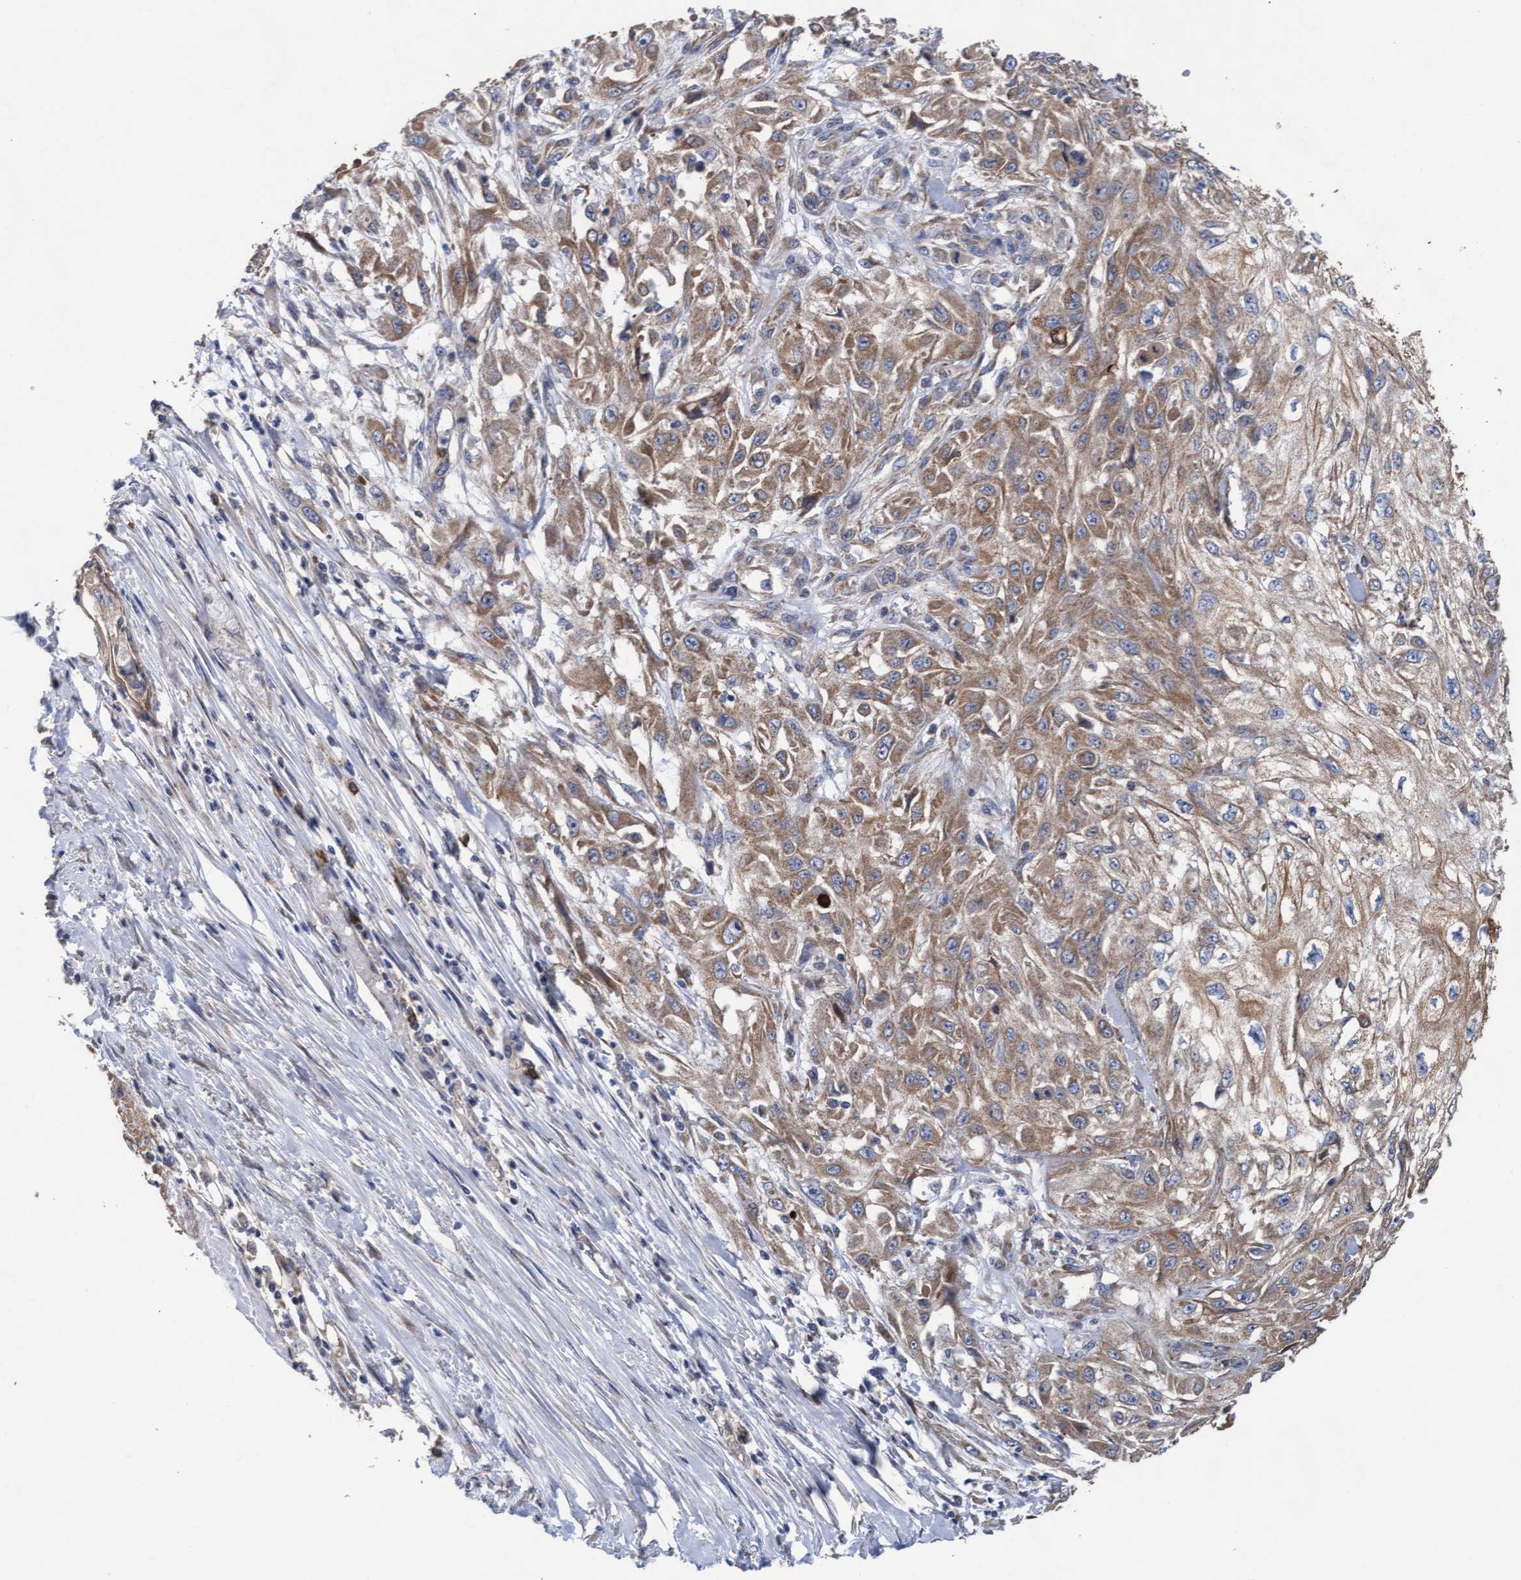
{"staining": {"intensity": "moderate", "quantity": ">75%", "location": "cytoplasmic/membranous"}, "tissue": "skin cancer", "cell_type": "Tumor cells", "image_type": "cancer", "snomed": [{"axis": "morphology", "description": "Squamous cell carcinoma, NOS"}, {"axis": "morphology", "description": "Squamous cell carcinoma, metastatic, NOS"}, {"axis": "topography", "description": "Skin"}, {"axis": "topography", "description": "Lymph node"}], "caption": "Approximately >75% of tumor cells in human skin cancer (metastatic squamous cell carcinoma) show moderate cytoplasmic/membranous protein positivity as visualized by brown immunohistochemical staining.", "gene": "MRPL38", "patient": {"sex": "male", "age": 75}}